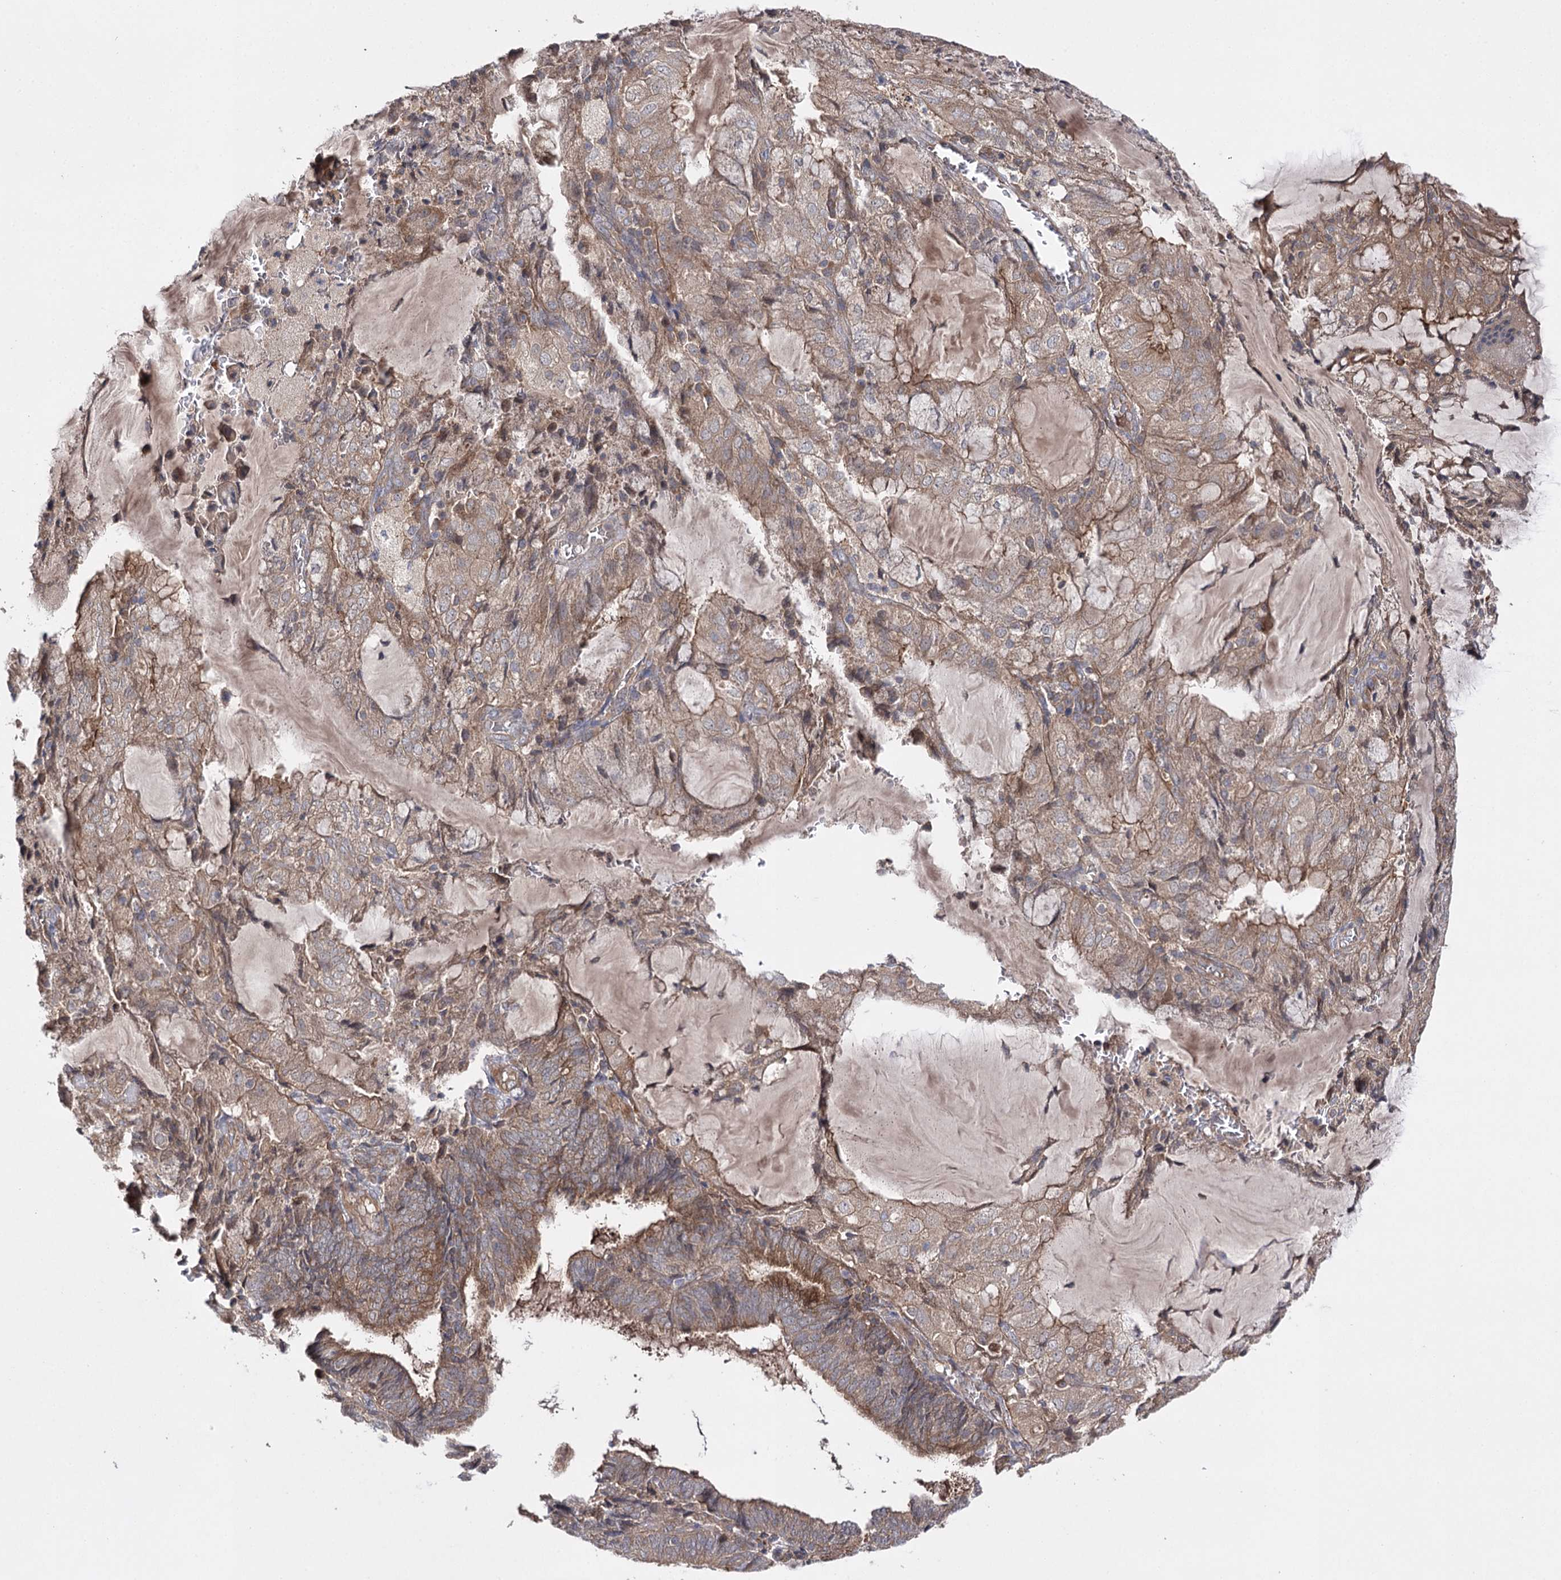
{"staining": {"intensity": "moderate", "quantity": ">75%", "location": "cytoplasmic/membranous"}, "tissue": "endometrial cancer", "cell_type": "Tumor cells", "image_type": "cancer", "snomed": [{"axis": "morphology", "description": "Adenocarcinoma, NOS"}, {"axis": "topography", "description": "Endometrium"}], "caption": "Brown immunohistochemical staining in human endometrial adenocarcinoma shows moderate cytoplasmic/membranous expression in about >75% of tumor cells.", "gene": "BCR", "patient": {"sex": "female", "age": 81}}